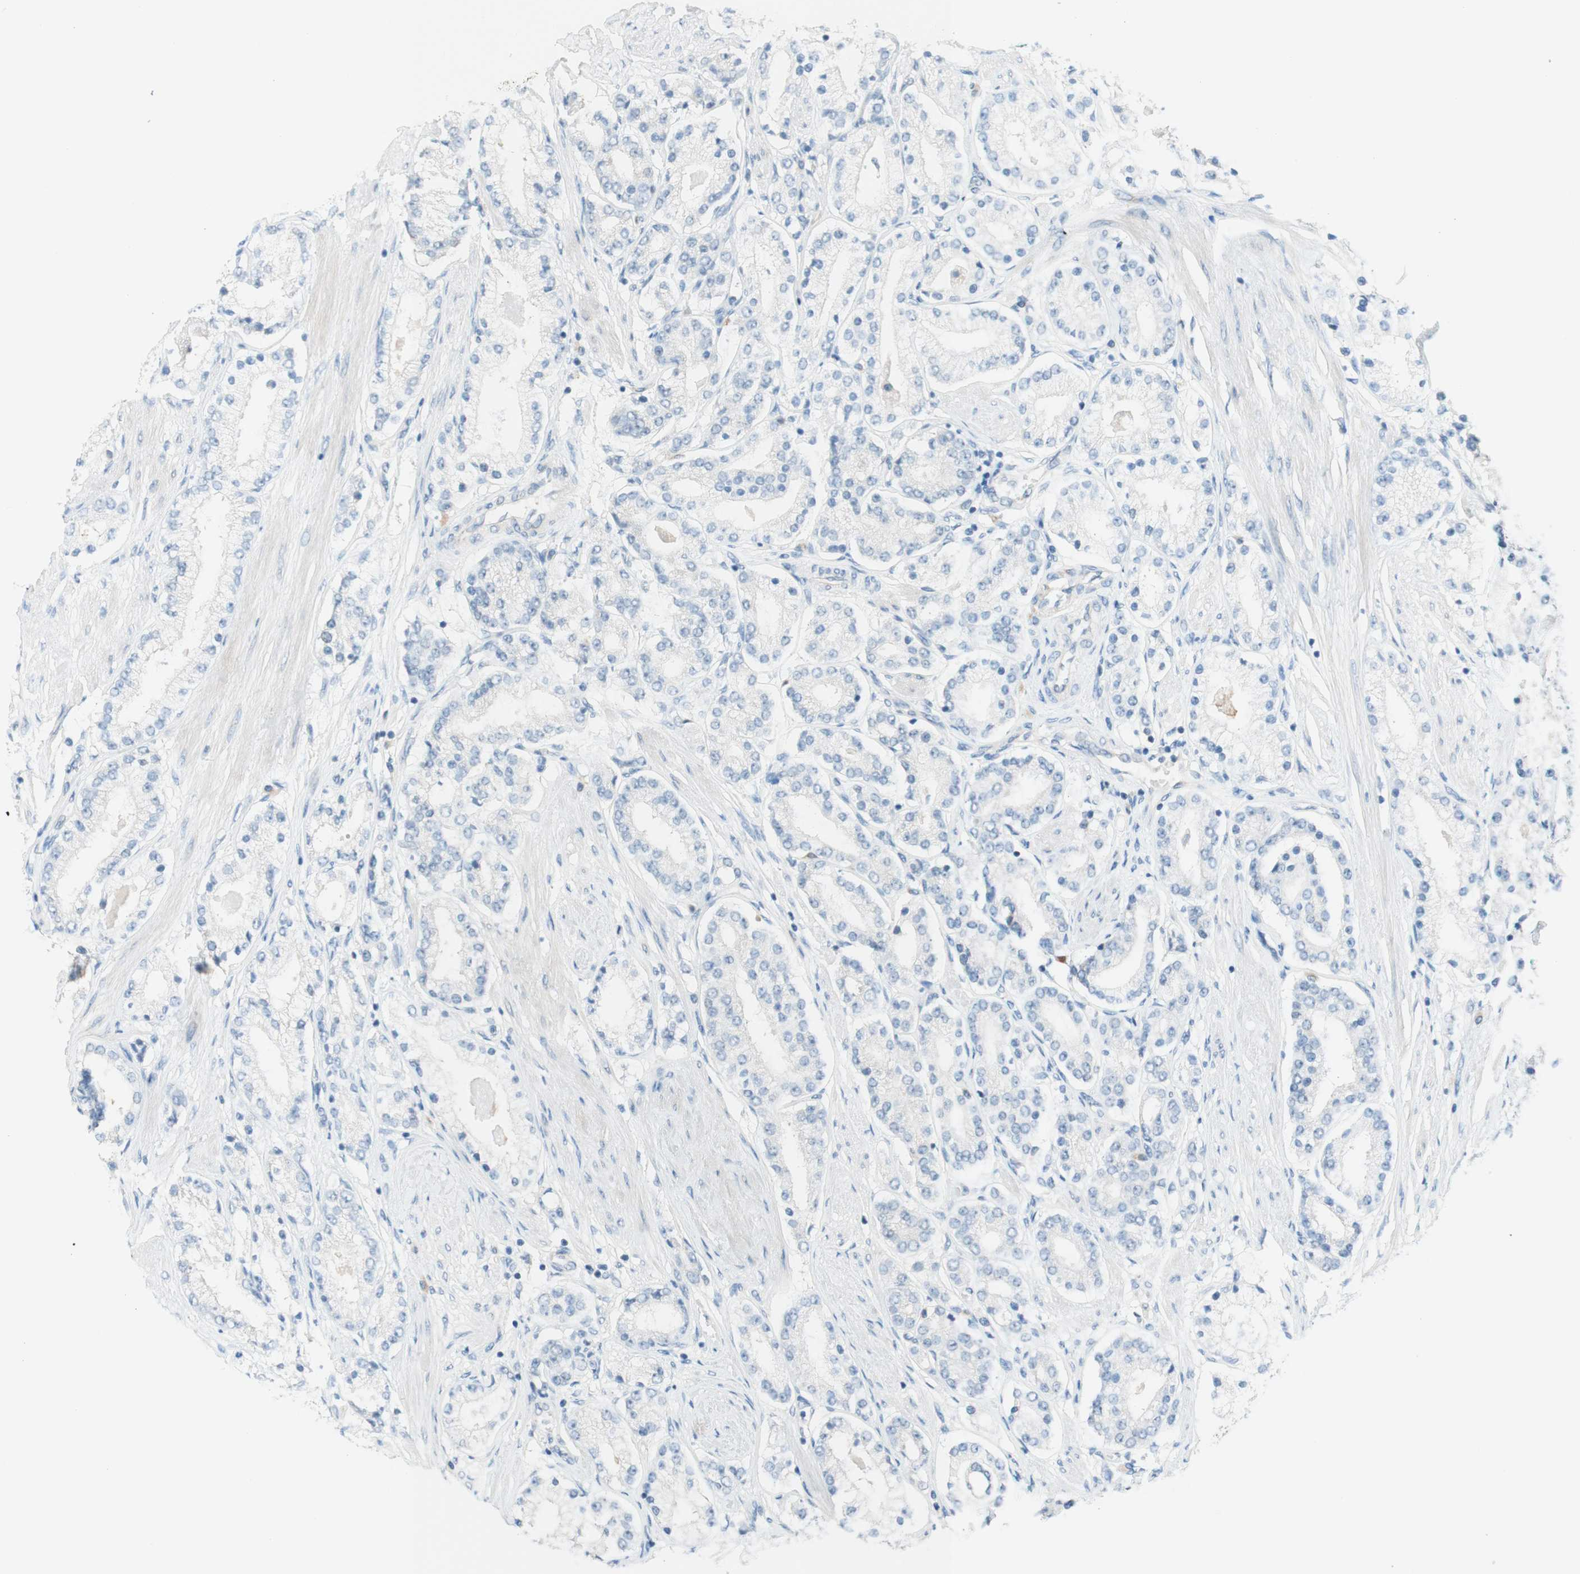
{"staining": {"intensity": "negative", "quantity": "none", "location": "none"}, "tissue": "prostate cancer", "cell_type": "Tumor cells", "image_type": "cancer", "snomed": [{"axis": "morphology", "description": "Adenocarcinoma, Low grade"}, {"axis": "topography", "description": "Prostate"}], "caption": "Tumor cells show no significant protein staining in prostate low-grade adenocarcinoma.", "gene": "JPH1", "patient": {"sex": "male", "age": 63}}